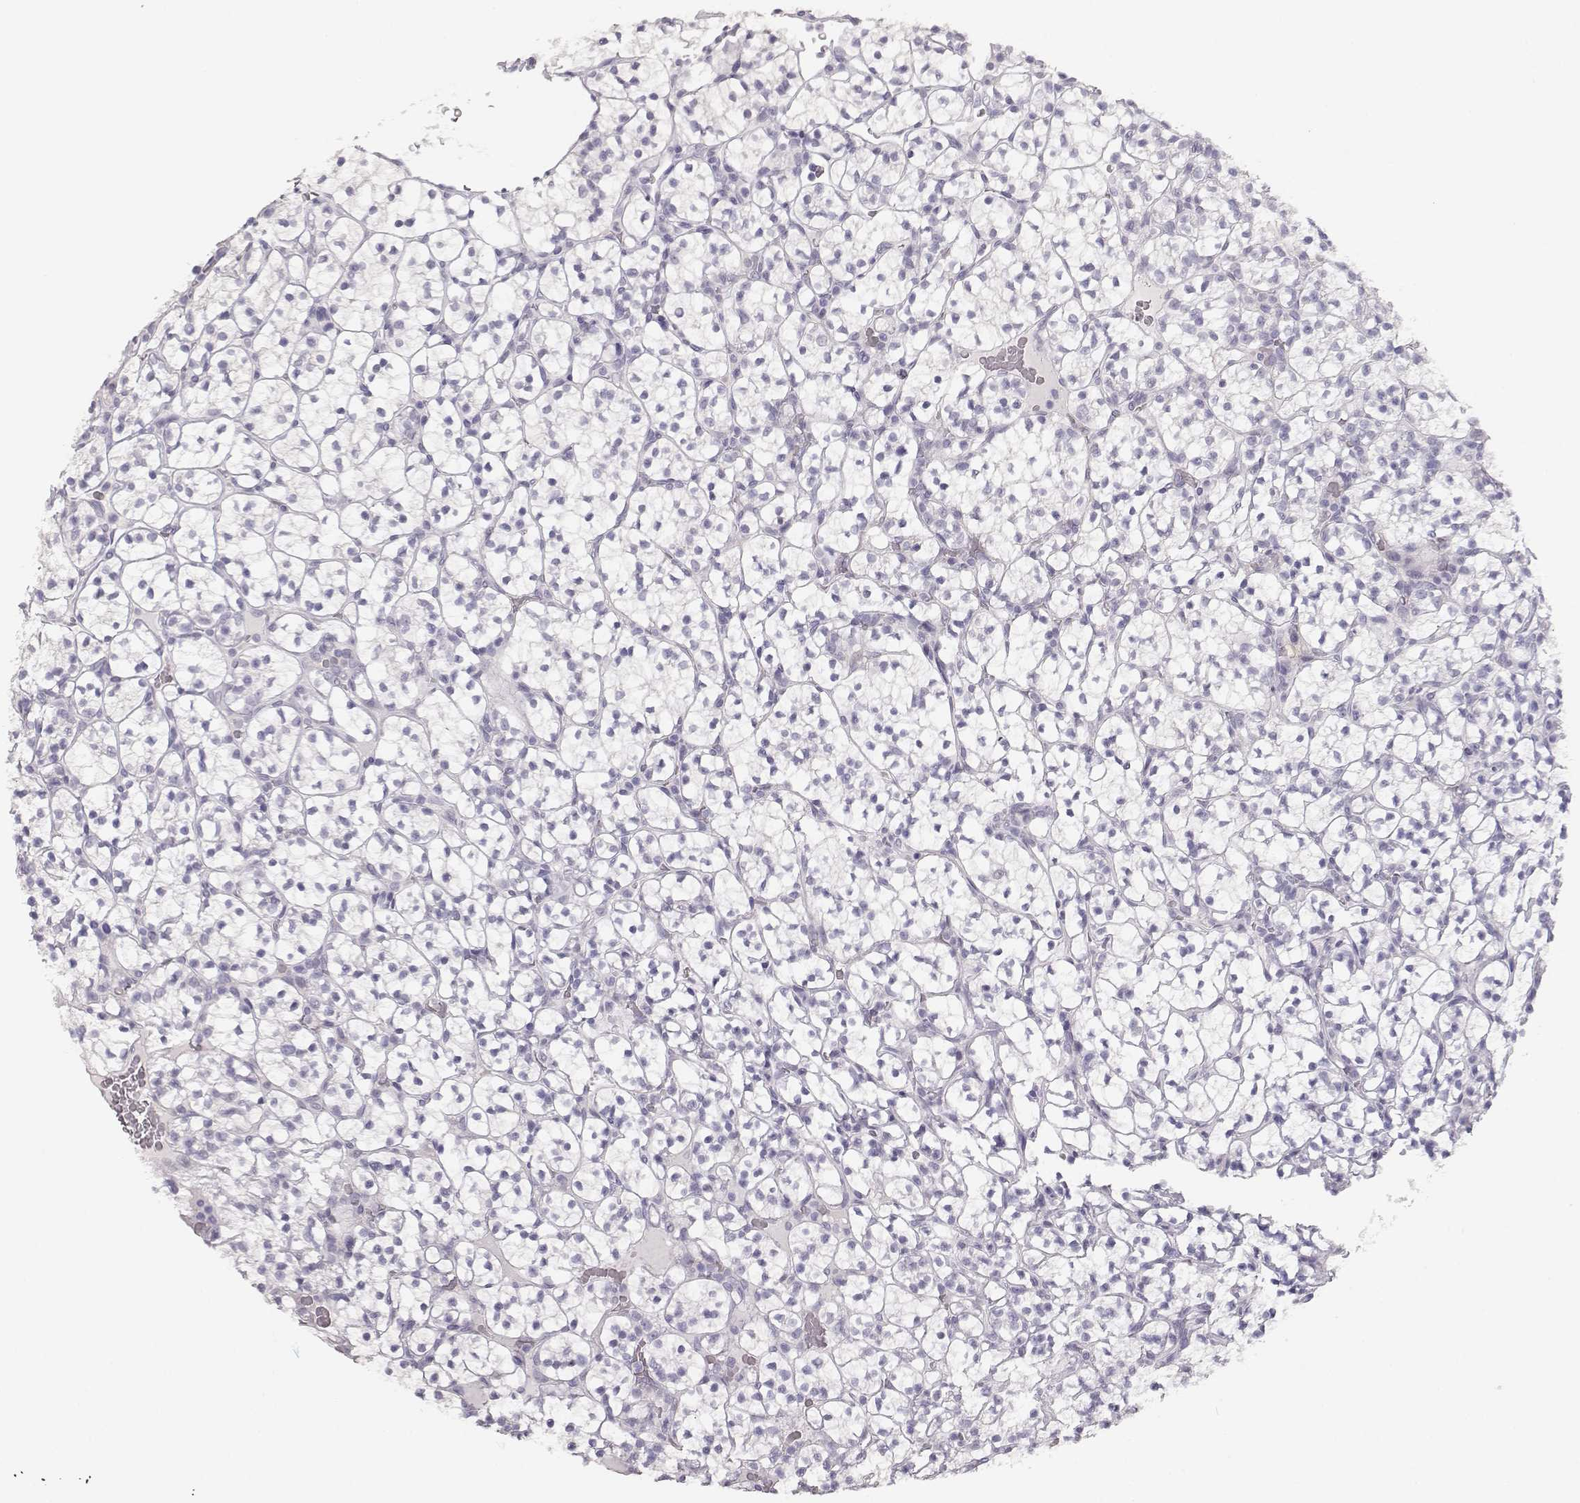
{"staining": {"intensity": "negative", "quantity": "none", "location": "none"}, "tissue": "renal cancer", "cell_type": "Tumor cells", "image_type": "cancer", "snomed": [{"axis": "morphology", "description": "Adenocarcinoma, NOS"}, {"axis": "topography", "description": "Kidney"}], "caption": "Immunohistochemical staining of human renal adenocarcinoma demonstrates no significant positivity in tumor cells.", "gene": "TKTL1", "patient": {"sex": "female", "age": 89}}